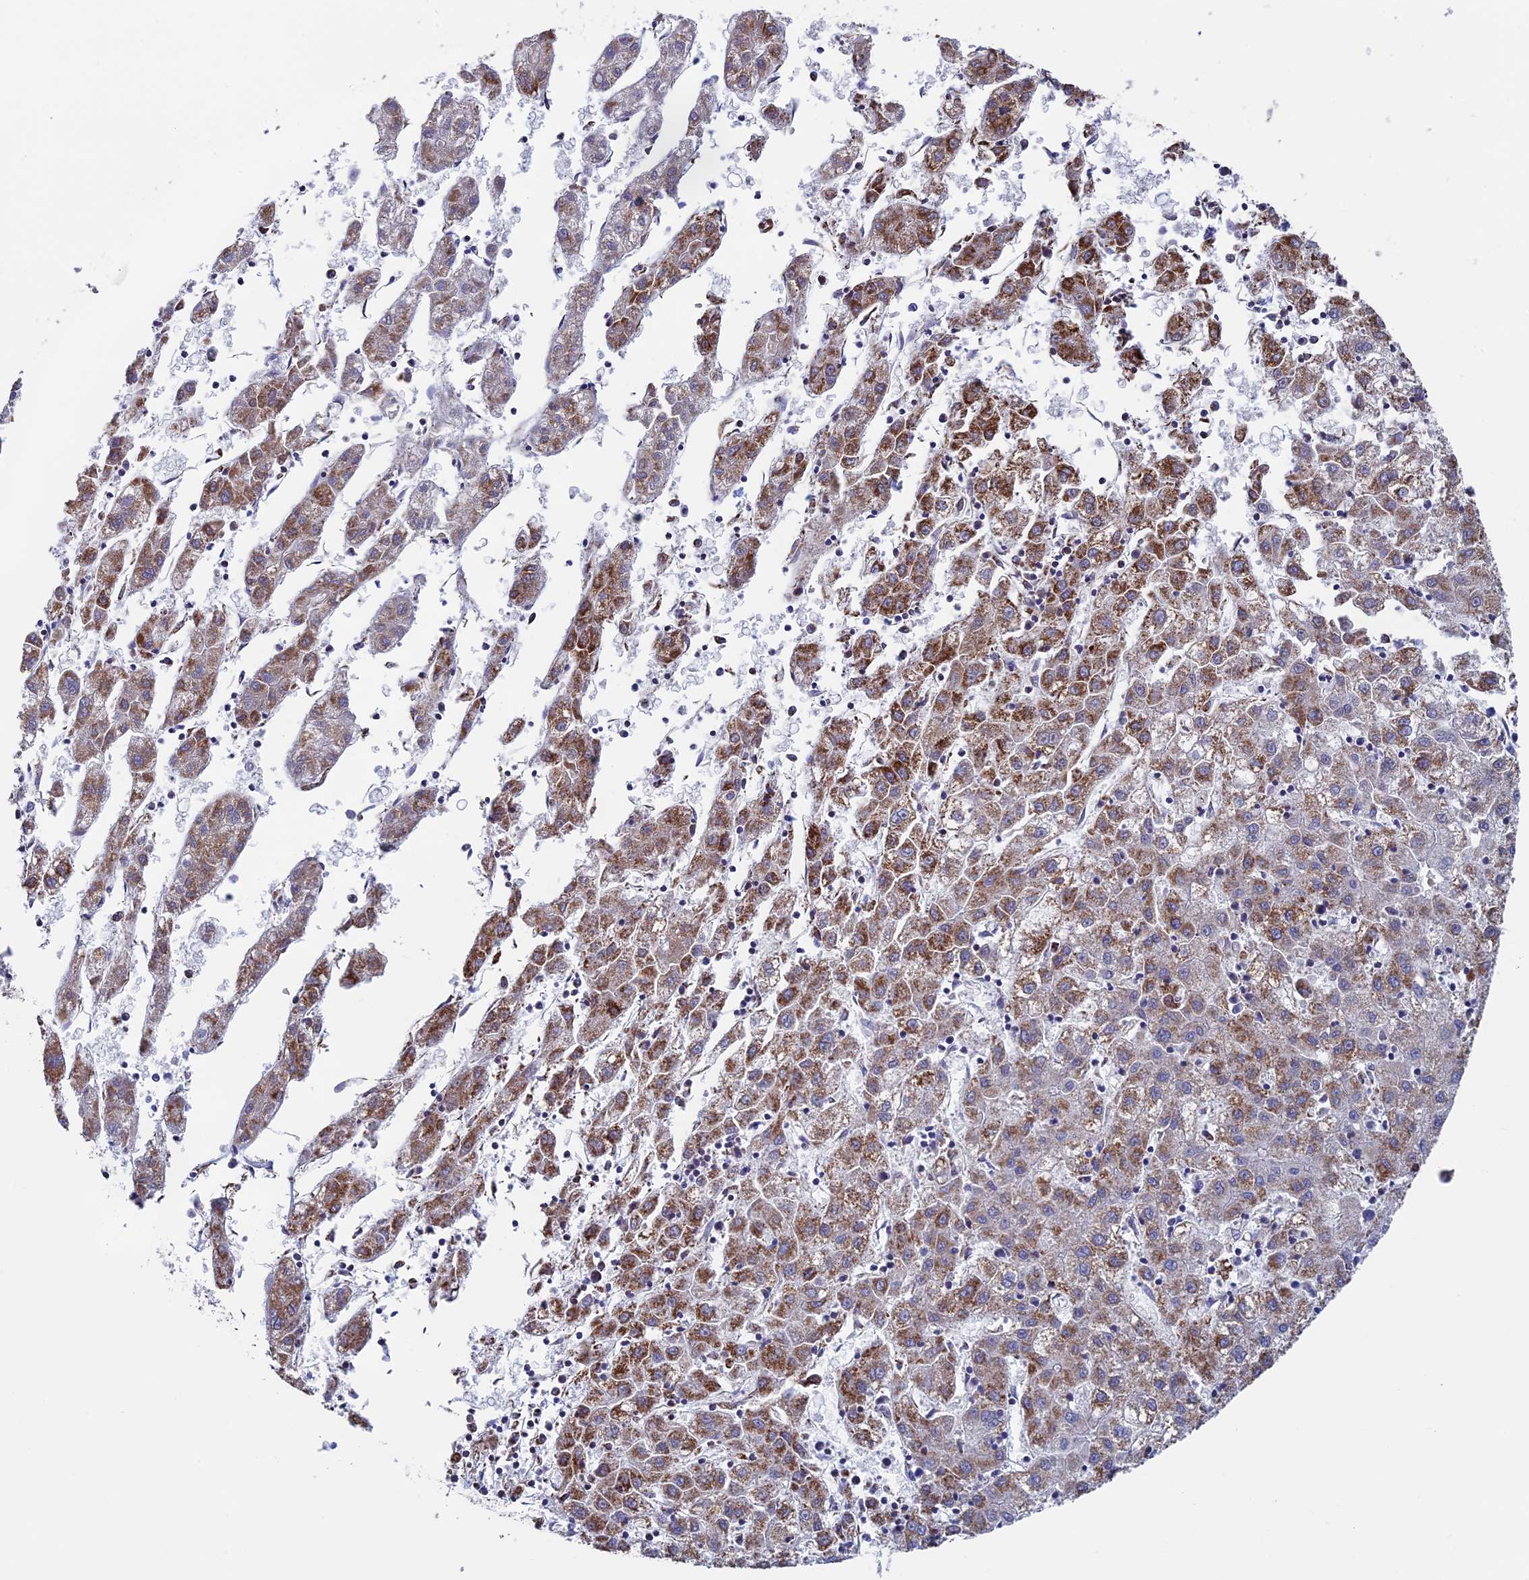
{"staining": {"intensity": "moderate", "quantity": ">75%", "location": "cytoplasmic/membranous"}, "tissue": "liver cancer", "cell_type": "Tumor cells", "image_type": "cancer", "snomed": [{"axis": "morphology", "description": "Carcinoma, Hepatocellular, NOS"}, {"axis": "topography", "description": "Liver"}], "caption": "The image displays staining of liver hepatocellular carcinoma, revealing moderate cytoplasmic/membranous protein staining (brown color) within tumor cells.", "gene": "UQCRFS1", "patient": {"sex": "male", "age": 72}}